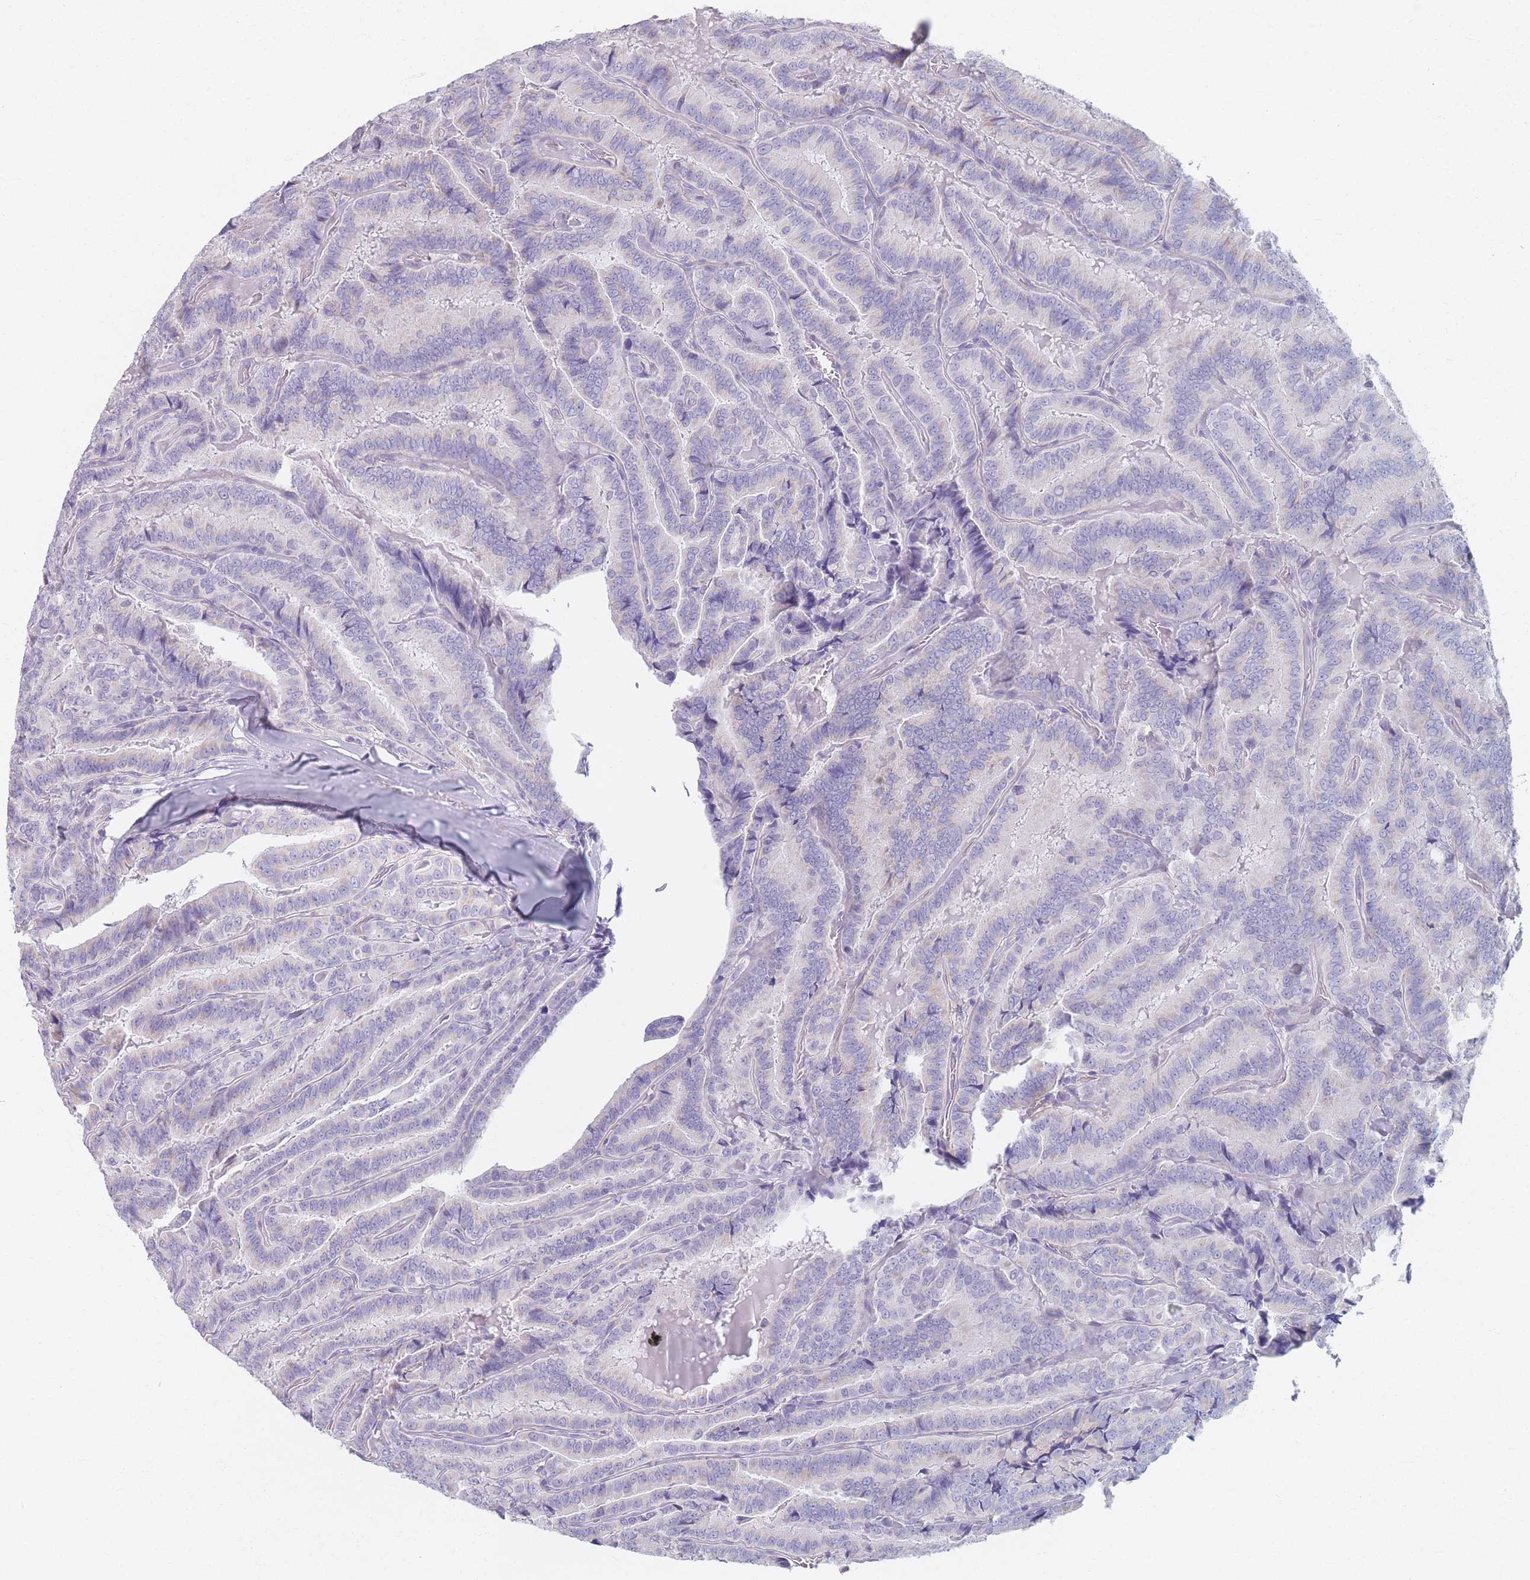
{"staining": {"intensity": "negative", "quantity": "none", "location": "none"}, "tissue": "thyroid cancer", "cell_type": "Tumor cells", "image_type": "cancer", "snomed": [{"axis": "morphology", "description": "Papillary adenocarcinoma, NOS"}, {"axis": "topography", "description": "Thyroid gland"}], "caption": "Tumor cells show no significant protein expression in thyroid cancer (papillary adenocarcinoma). (IHC, brightfield microscopy, high magnification).", "gene": "PIGM", "patient": {"sex": "male", "age": 61}}